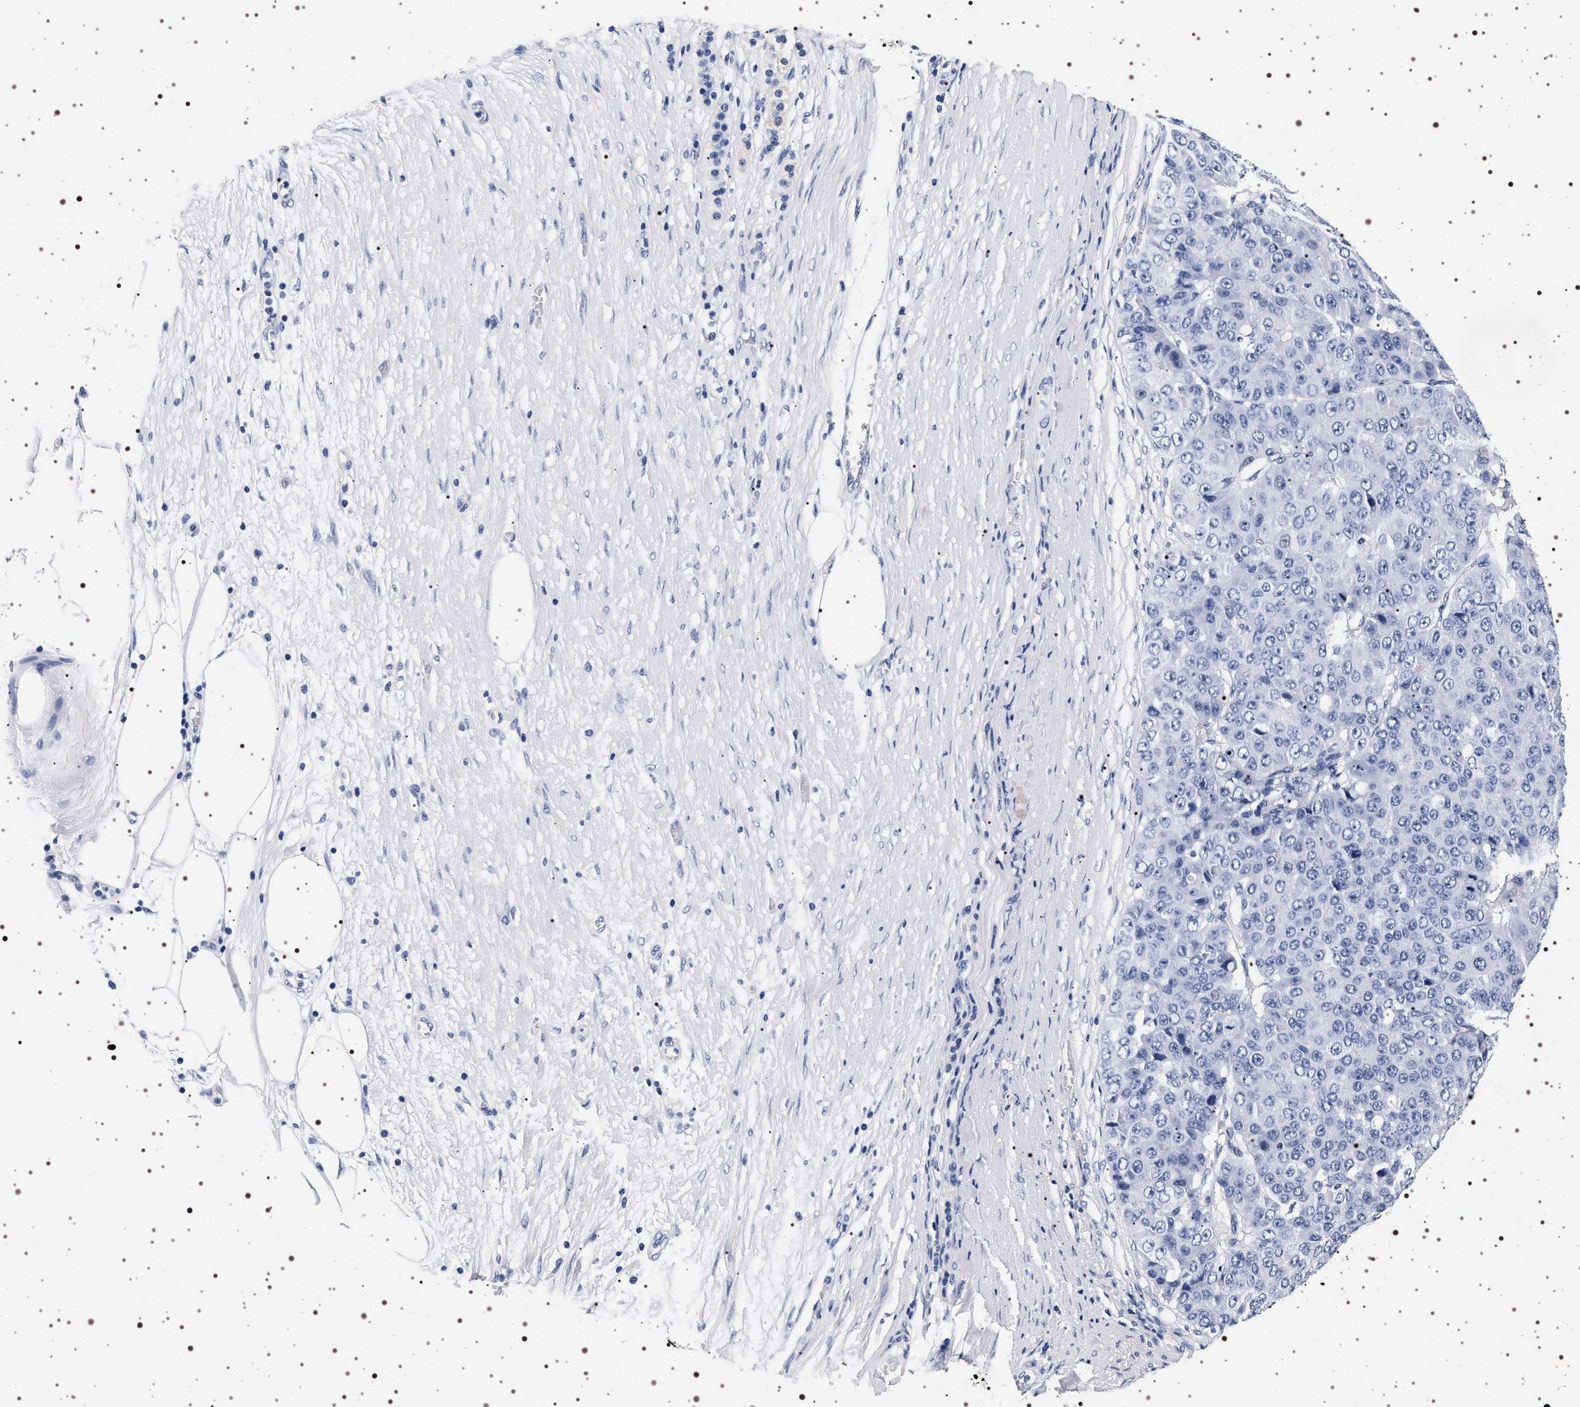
{"staining": {"intensity": "negative", "quantity": "none", "location": "none"}, "tissue": "pancreatic cancer", "cell_type": "Tumor cells", "image_type": "cancer", "snomed": [{"axis": "morphology", "description": "Adenocarcinoma, NOS"}, {"axis": "topography", "description": "Pancreas"}], "caption": "Immunohistochemical staining of pancreatic cancer (adenocarcinoma) exhibits no significant positivity in tumor cells.", "gene": "SYN1", "patient": {"sex": "male", "age": 50}}